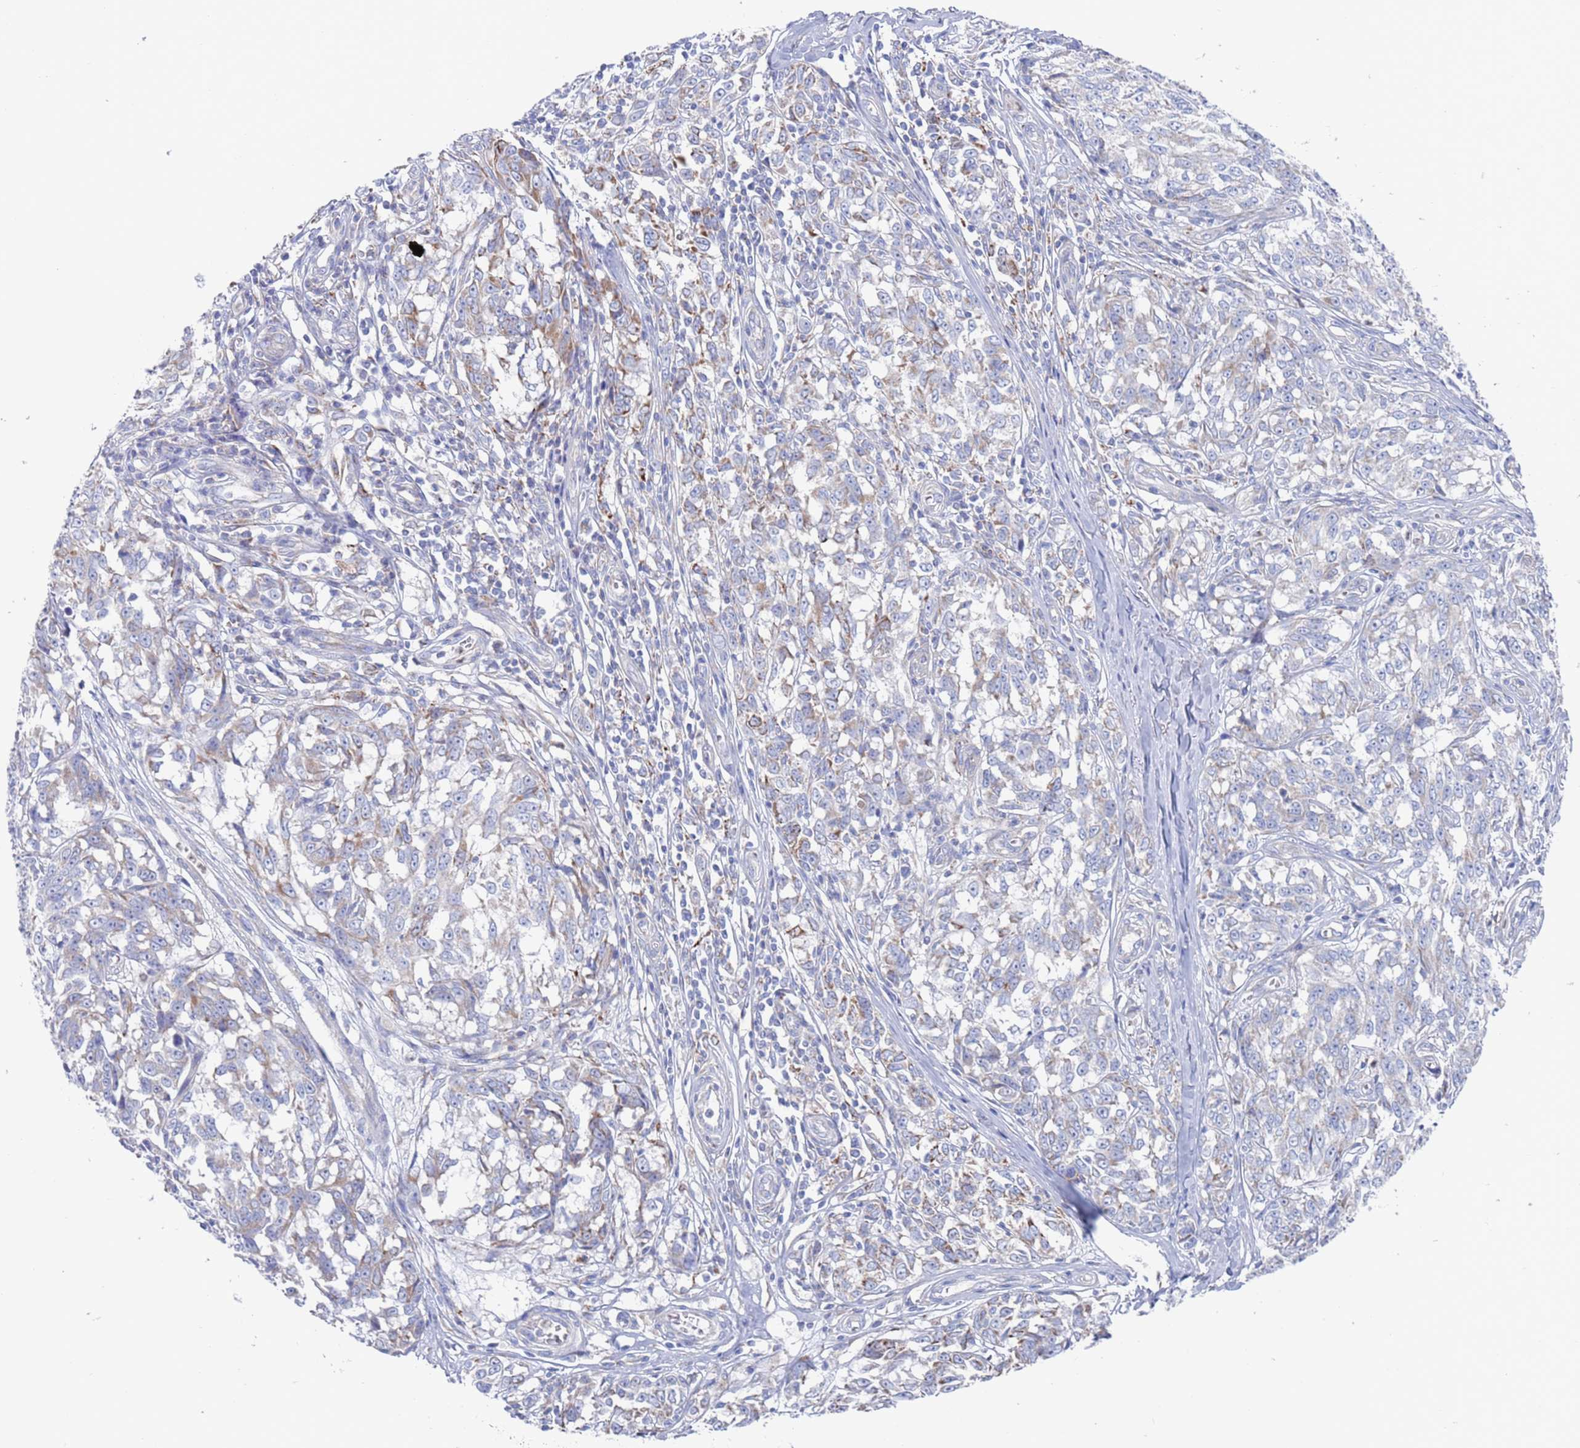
{"staining": {"intensity": "weak", "quantity": "<25%", "location": "cytoplasmic/membranous"}, "tissue": "melanoma", "cell_type": "Tumor cells", "image_type": "cancer", "snomed": [{"axis": "morphology", "description": "Malignant melanoma, NOS"}, {"axis": "topography", "description": "Skin"}], "caption": "This photomicrograph is of melanoma stained with immunohistochemistry to label a protein in brown with the nuclei are counter-stained blue. There is no expression in tumor cells. (Brightfield microscopy of DAB immunohistochemistry at high magnification).", "gene": "CHCHD6", "patient": {"sex": "female", "age": 64}}